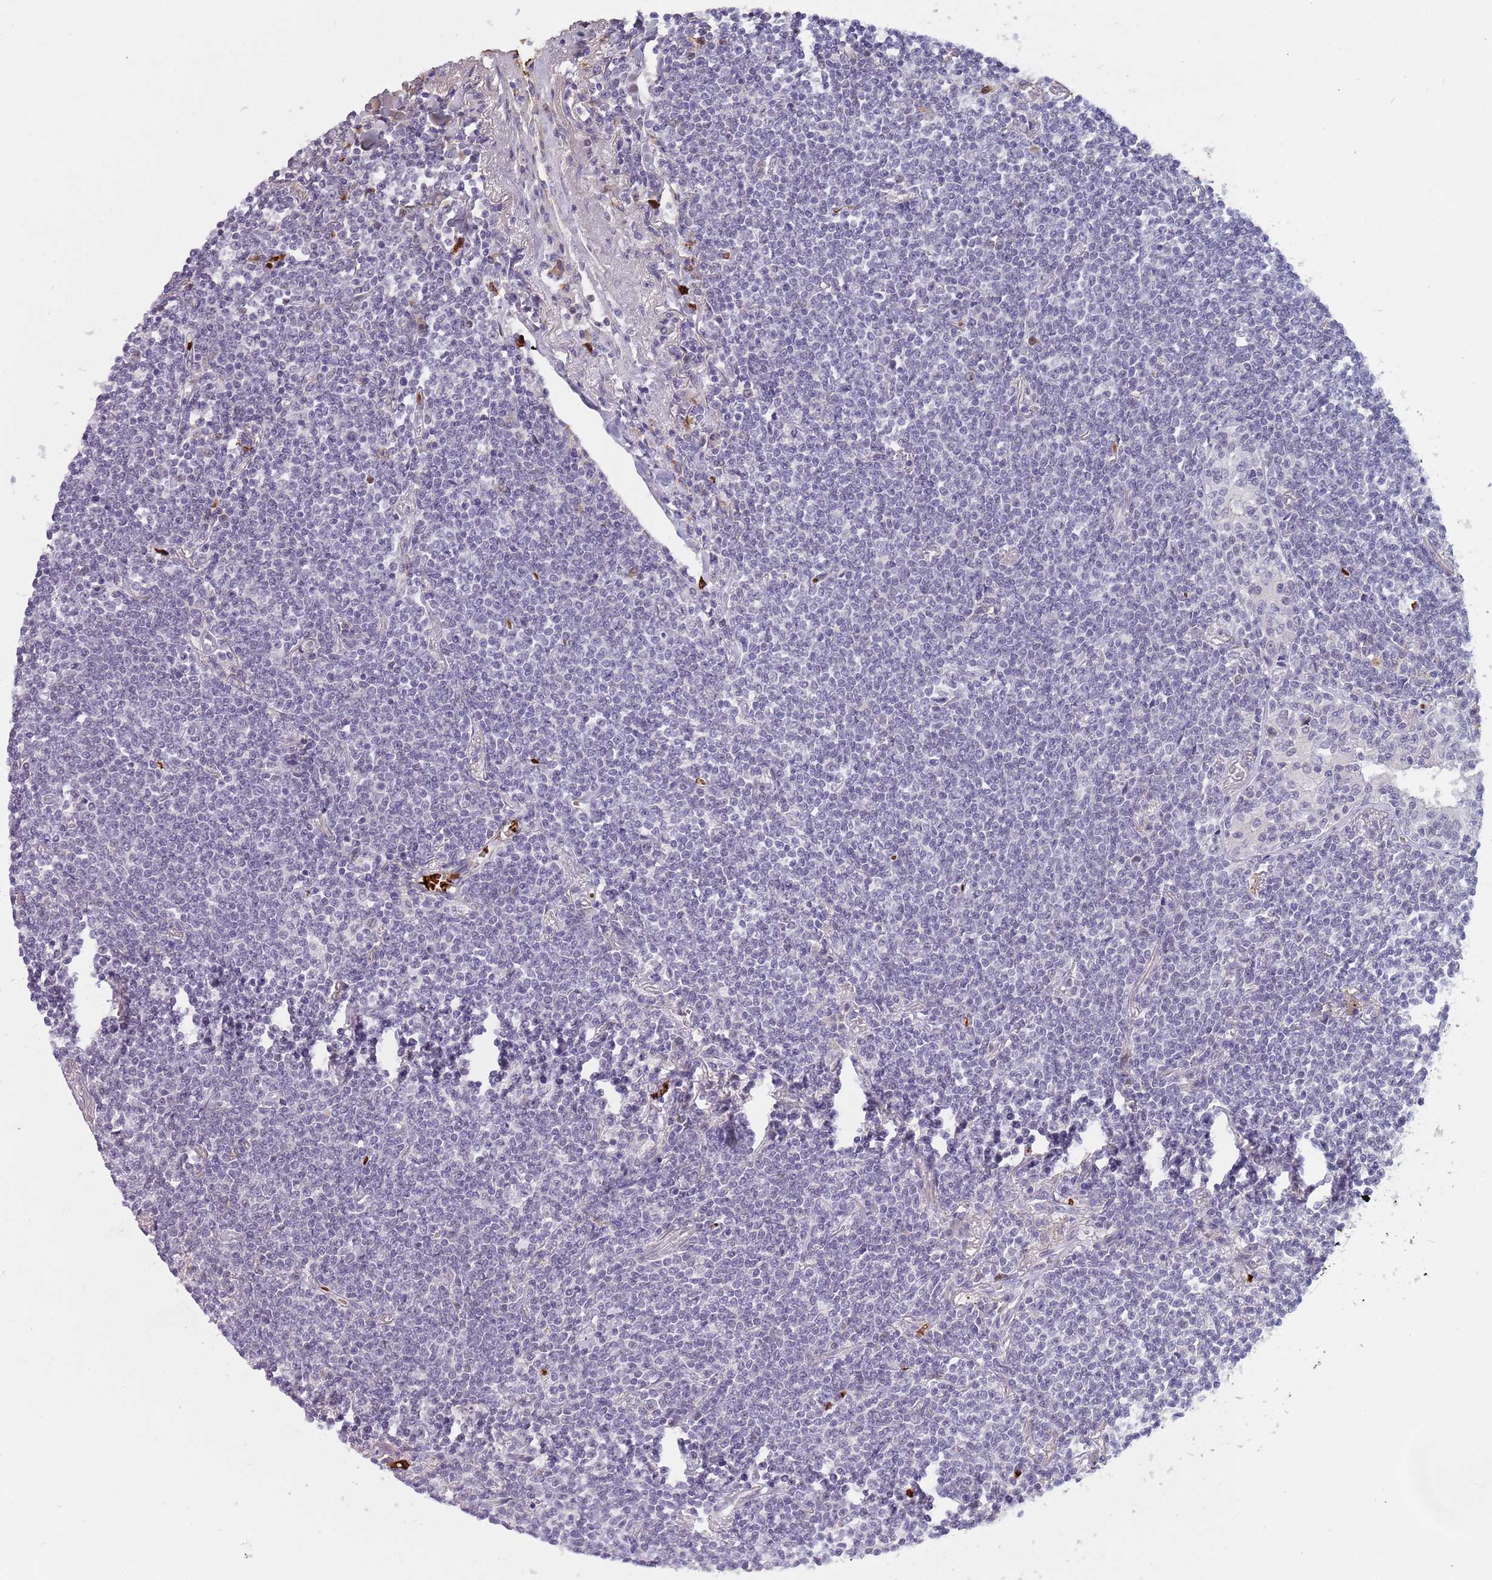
{"staining": {"intensity": "negative", "quantity": "none", "location": "none"}, "tissue": "lymphoma", "cell_type": "Tumor cells", "image_type": "cancer", "snomed": [{"axis": "morphology", "description": "Malignant lymphoma, non-Hodgkin's type, Low grade"}, {"axis": "topography", "description": "Lung"}], "caption": "The IHC histopathology image has no significant positivity in tumor cells of malignant lymphoma, non-Hodgkin's type (low-grade) tissue.", "gene": "LYPD6B", "patient": {"sex": "female", "age": 71}}